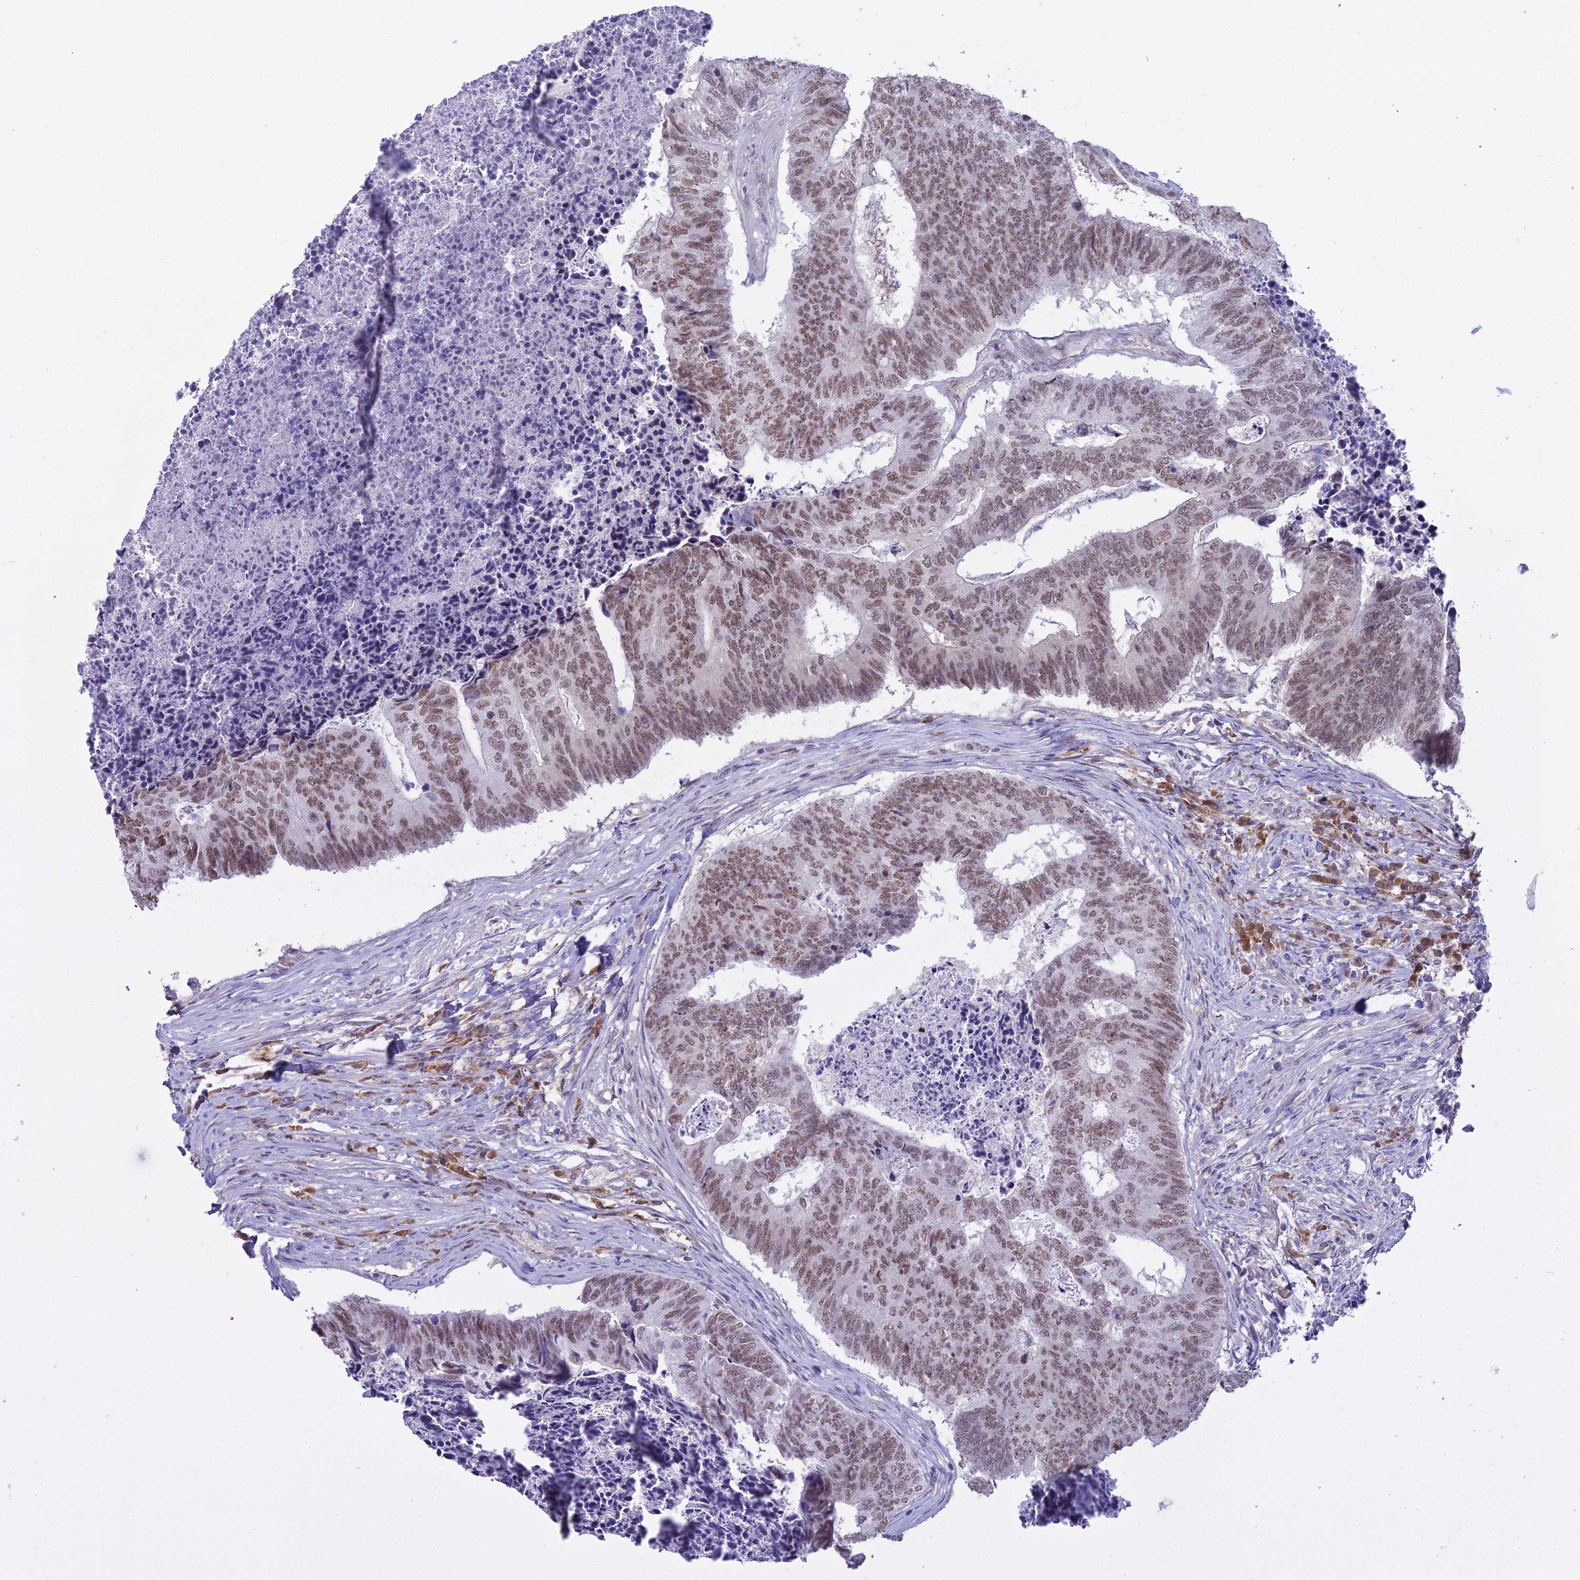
{"staining": {"intensity": "moderate", "quantity": ">75%", "location": "nuclear"}, "tissue": "colorectal cancer", "cell_type": "Tumor cells", "image_type": "cancer", "snomed": [{"axis": "morphology", "description": "Adenocarcinoma, NOS"}, {"axis": "topography", "description": "Colon"}], "caption": "An immunohistochemistry photomicrograph of neoplastic tissue is shown. Protein staining in brown highlights moderate nuclear positivity in colorectal cancer within tumor cells. (DAB (3,3'-diaminobenzidine) IHC with brightfield microscopy, high magnification).", "gene": "BLNK", "patient": {"sex": "female", "age": 67}}